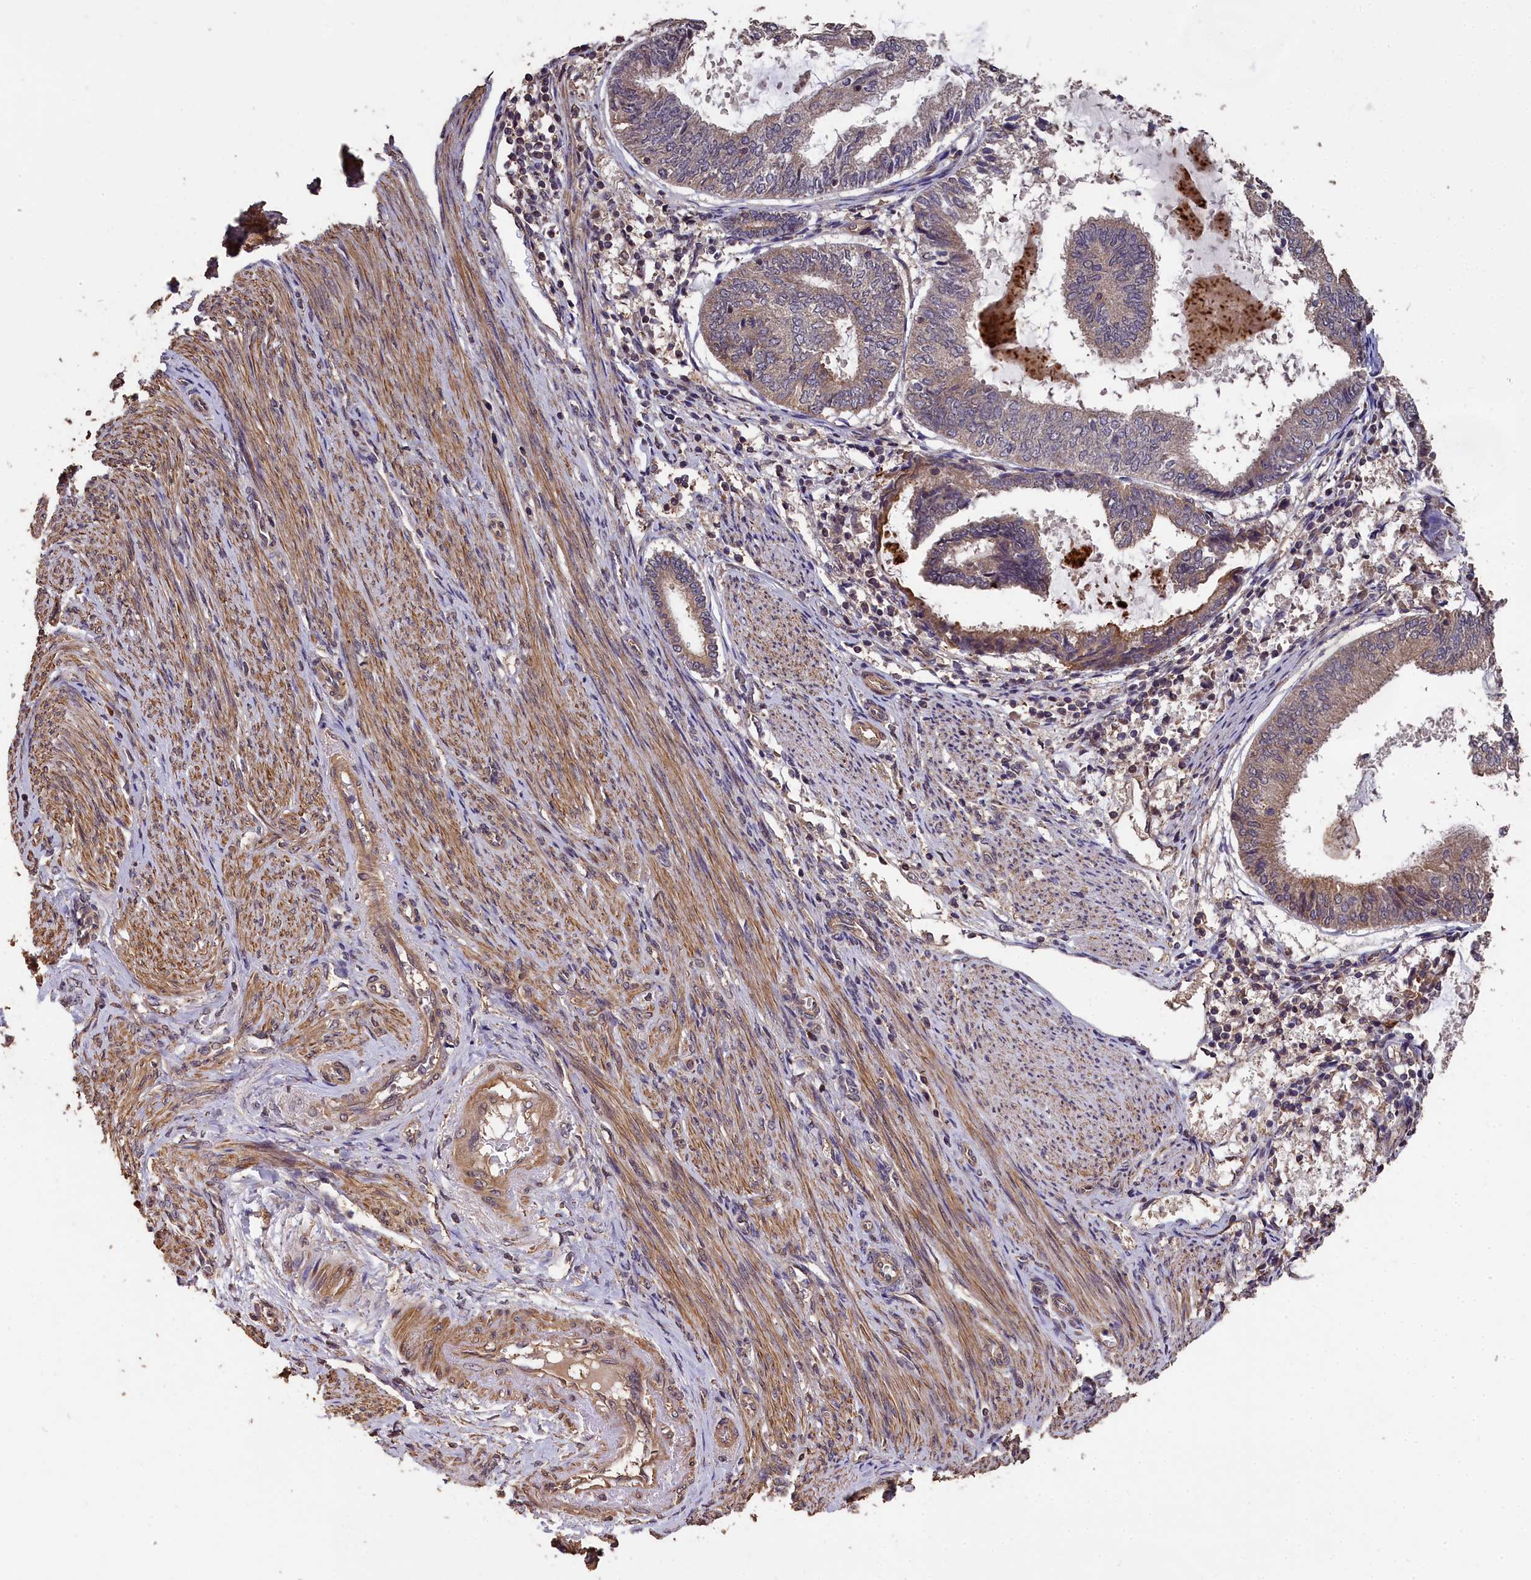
{"staining": {"intensity": "weak", "quantity": "25%-75%", "location": "cytoplasmic/membranous"}, "tissue": "endometrial cancer", "cell_type": "Tumor cells", "image_type": "cancer", "snomed": [{"axis": "morphology", "description": "Adenocarcinoma, NOS"}, {"axis": "topography", "description": "Endometrium"}], "caption": "This image reveals immunohistochemistry staining of human endometrial adenocarcinoma, with low weak cytoplasmic/membranous expression in approximately 25%-75% of tumor cells.", "gene": "CHD9", "patient": {"sex": "female", "age": 81}}